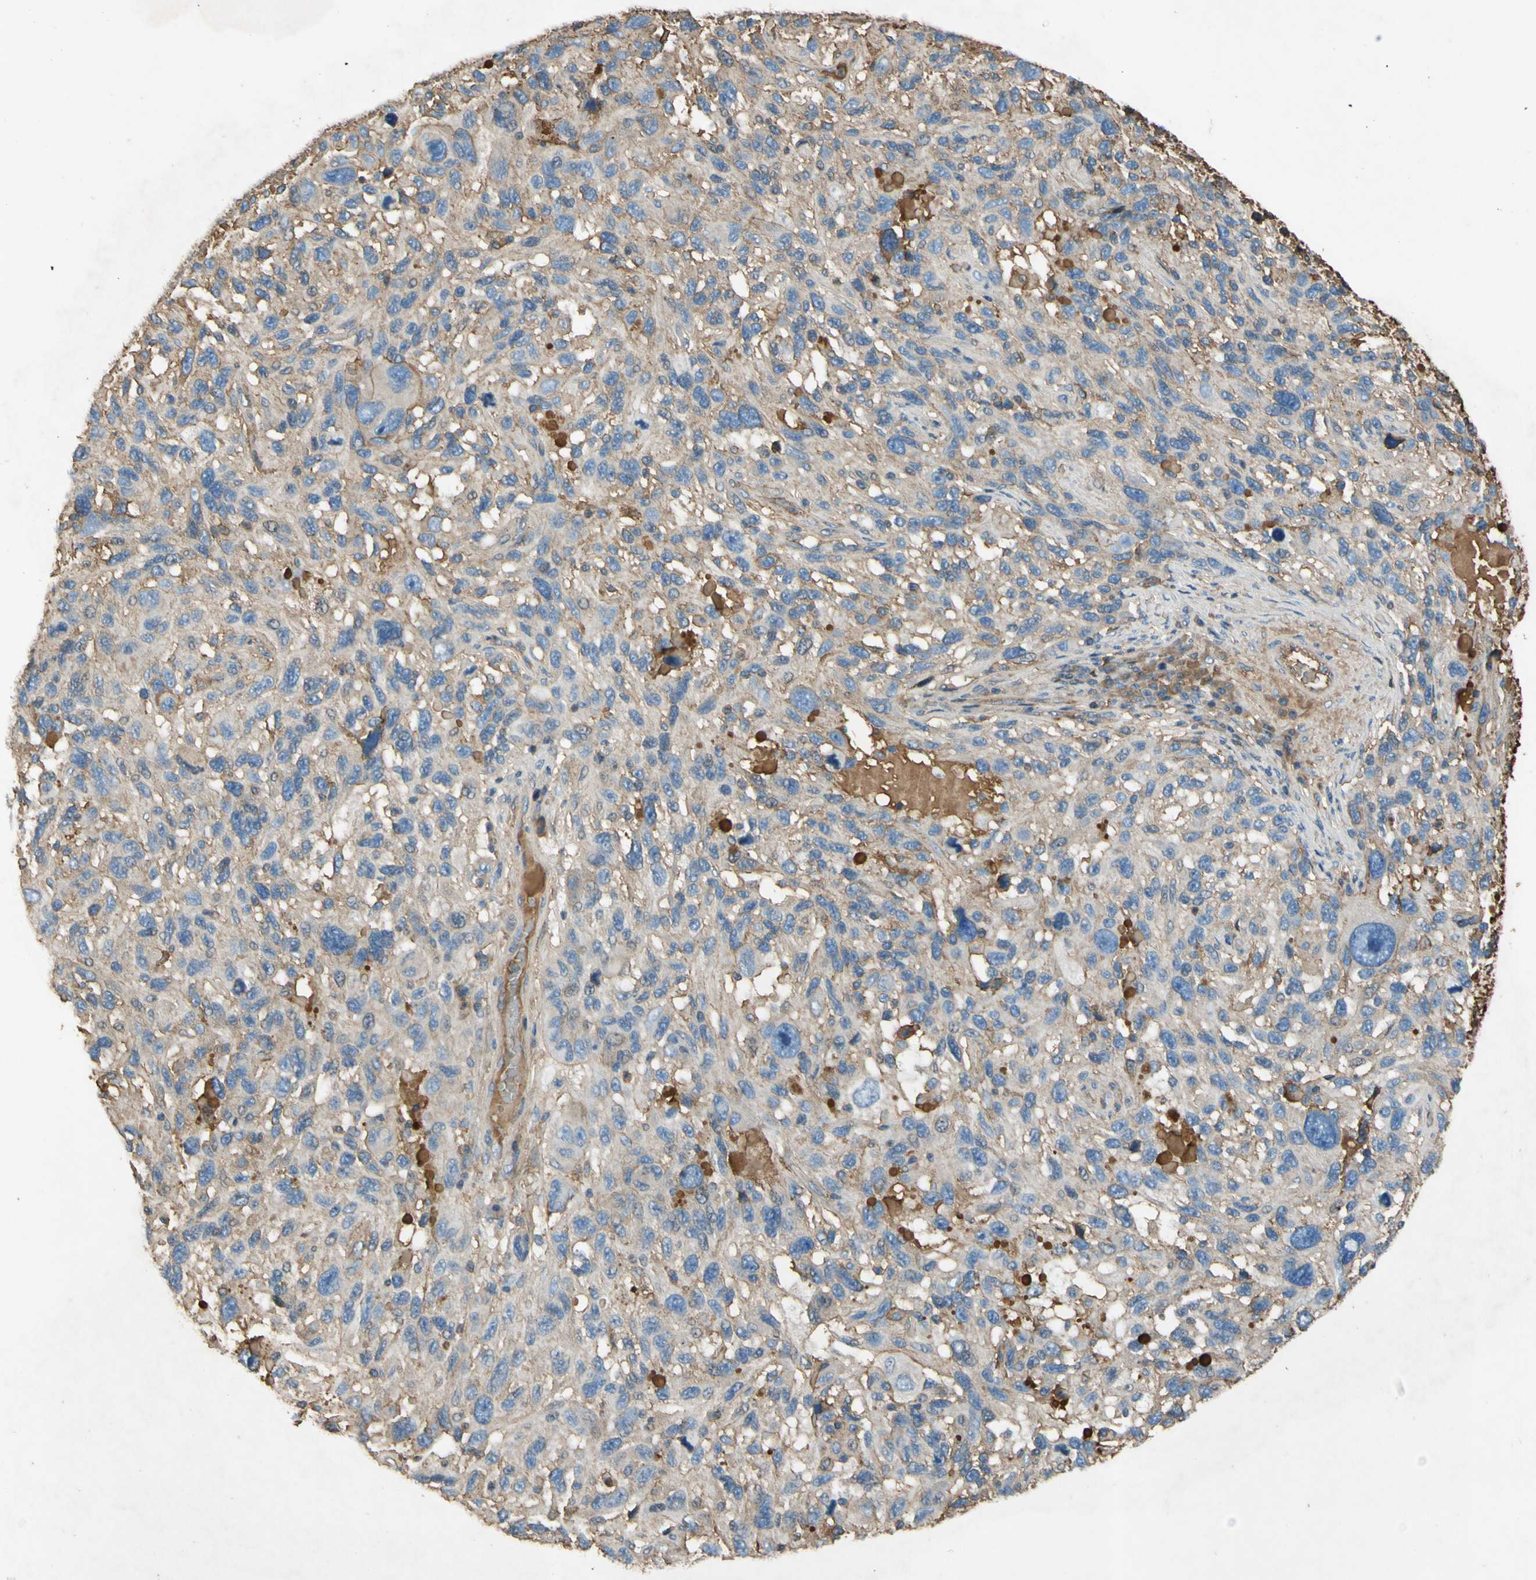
{"staining": {"intensity": "weak", "quantity": ">75%", "location": "cytoplasmic/membranous"}, "tissue": "melanoma", "cell_type": "Tumor cells", "image_type": "cancer", "snomed": [{"axis": "morphology", "description": "Malignant melanoma, NOS"}, {"axis": "topography", "description": "Skin"}], "caption": "High-power microscopy captured an immunohistochemistry photomicrograph of malignant melanoma, revealing weak cytoplasmic/membranous positivity in about >75% of tumor cells. (Stains: DAB (3,3'-diaminobenzidine) in brown, nuclei in blue, Microscopy: brightfield microscopy at high magnification).", "gene": "TIMP2", "patient": {"sex": "male", "age": 53}}